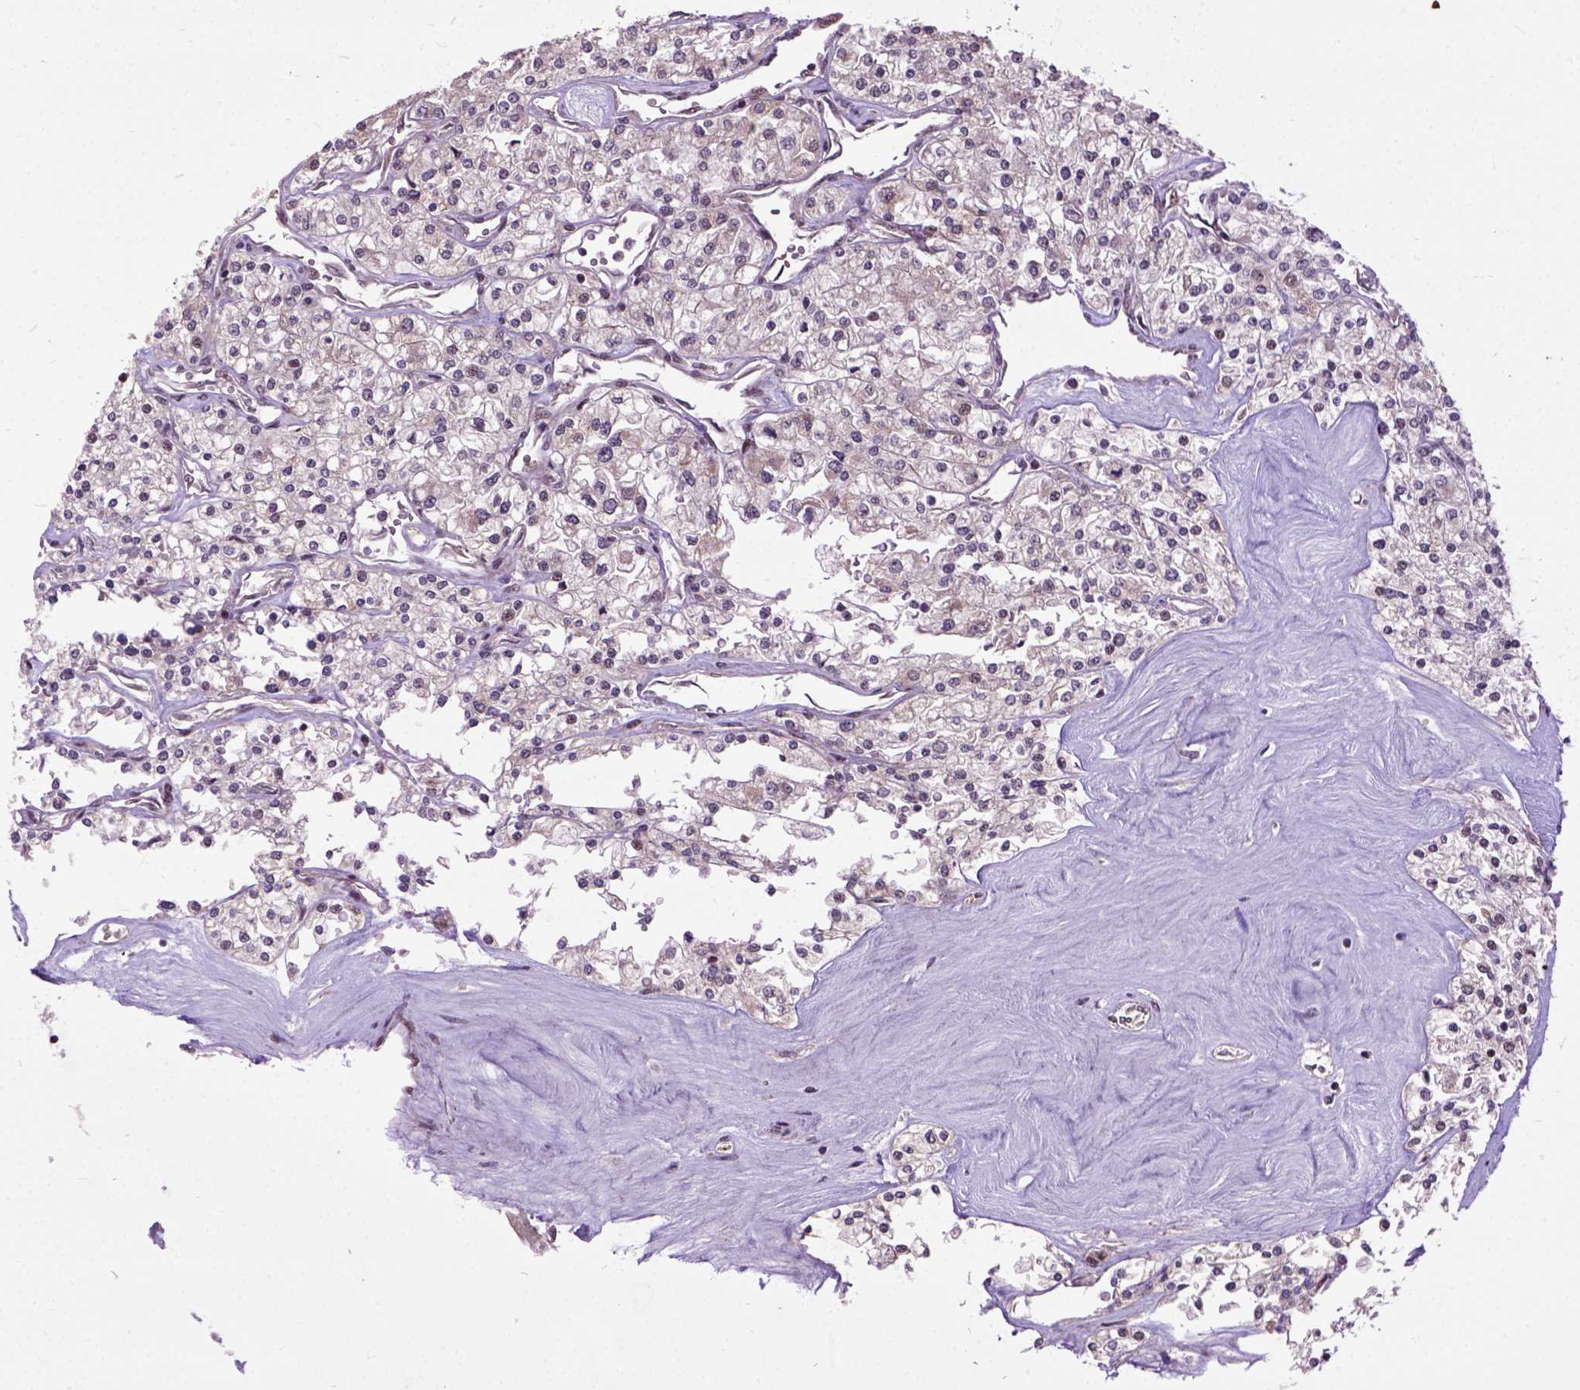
{"staining": {"intensity": "negative", "quantity": "none", "location": "none"}, "tissue": "renal cancer", "cell_type": "Tumor cells", "image_type": "cancer", "snomed": [{"axis": "morphology", "description": "Adenocarcinoma, NOS"}, {"axis": "topography", "description": "Kidney"}], "caption": "Micrograph shows no significant protein staining in tumor cells of renal cancer. (IHC, brightfield microscopy, high magnification).", "gene": "ZNF630", "patient": {"sex": "male", "age": 80}}